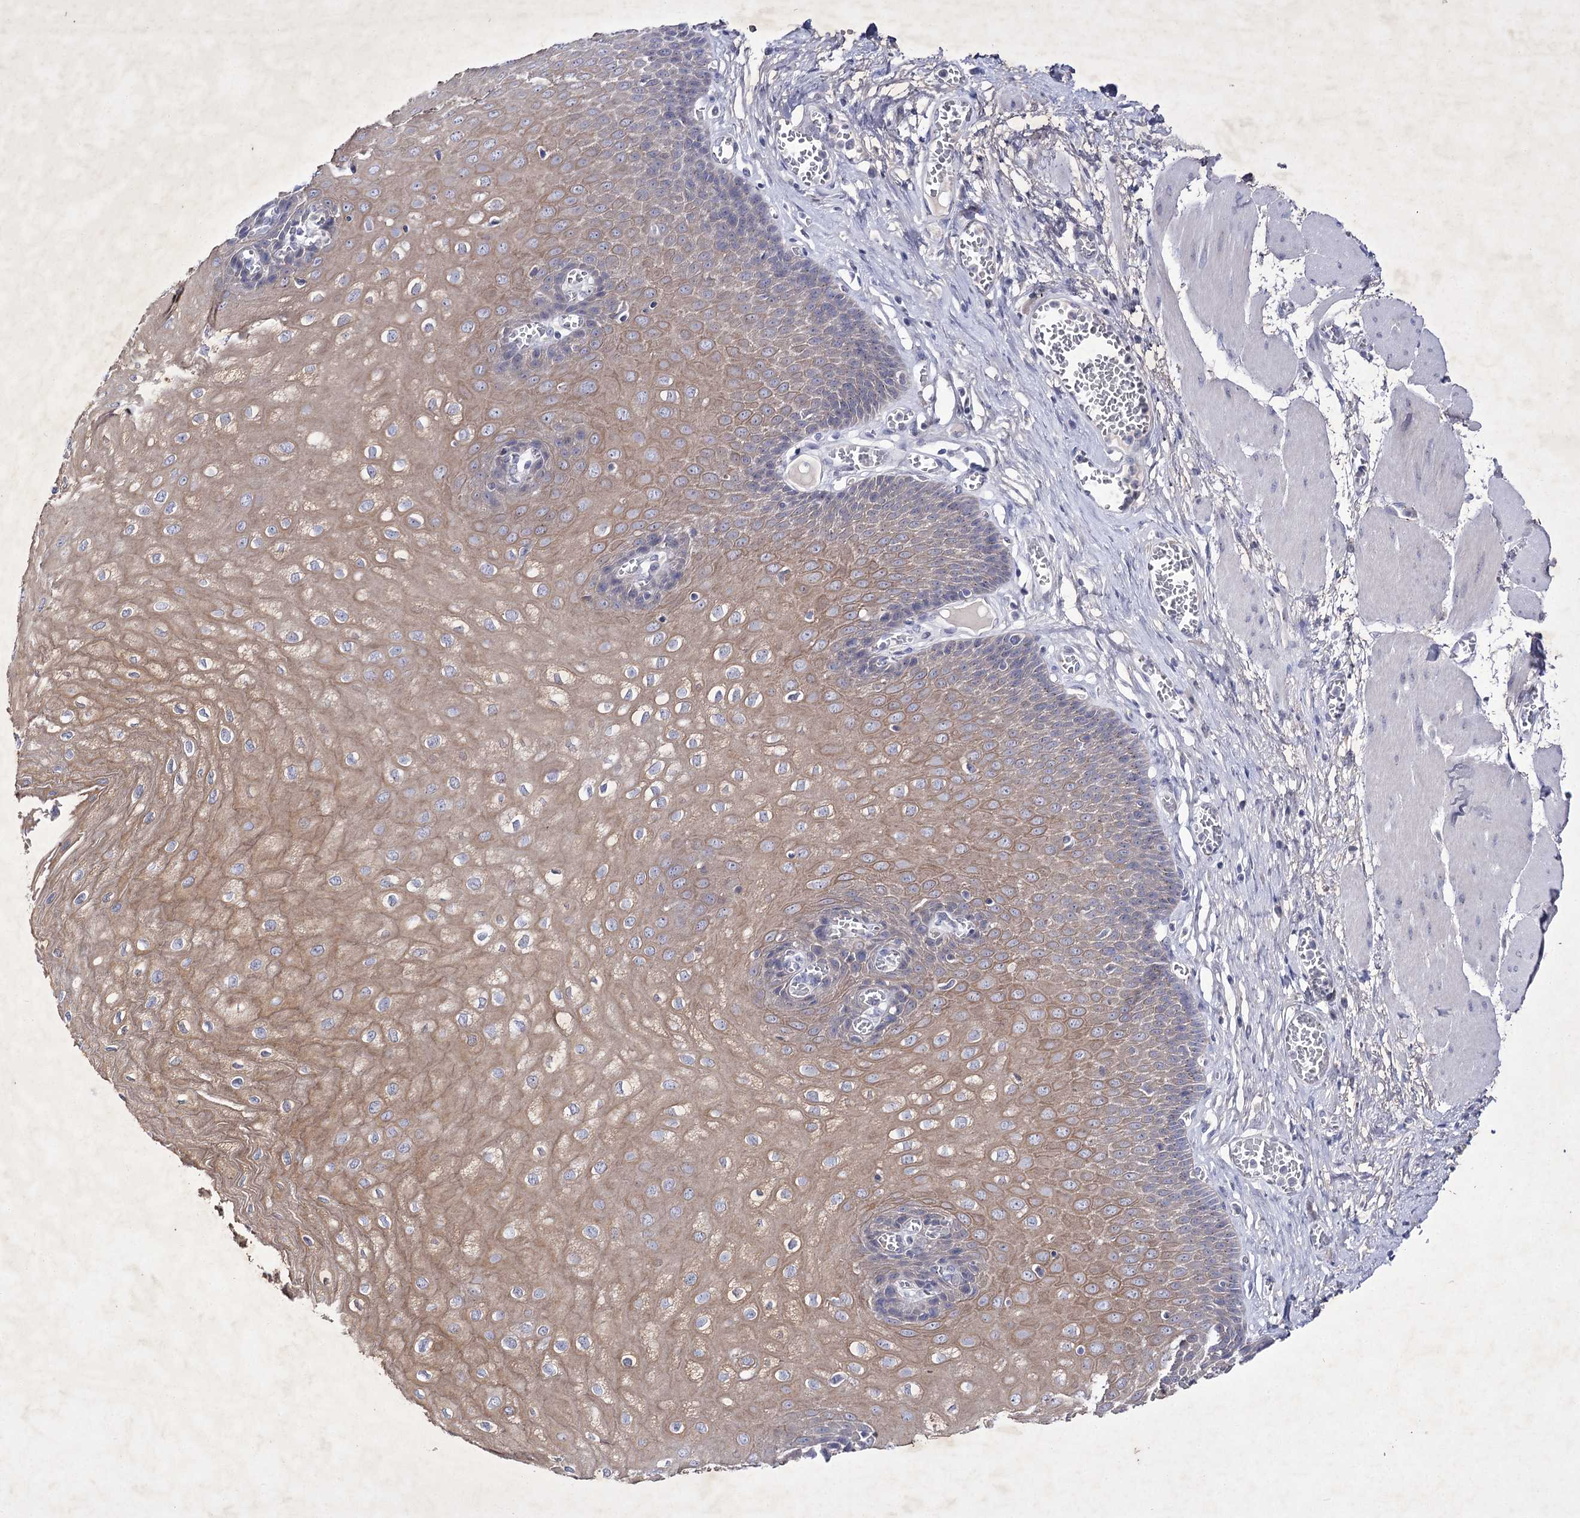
{"staining": {"intensity": "weak", "quantity": "25%-75%", "location": "cytoplasmic/membranous"}, "tissue": "esophagus", "cell_type": "Squamous epithelial cells", "image_type": "normal", "snomed": [{"axis": "morphology", "description": "Normal tissue, NOS"}, {"axis": "topography", "description": "Esophagus"}], "caption": "IHC staining of unremarkable esophagus, which demonstrates low levels of weak cytoplasmic/membranous expression in about 25%-75% of squamous epithelial cells indicating weak cytoplasmic/membranous protein expression. The staining was performed using DAB (brown) for protein detection and nuclei were counterstained in hematoxylin (blue).", "gene": "COX15", "patient": {"sex": "male", "age": 60}}